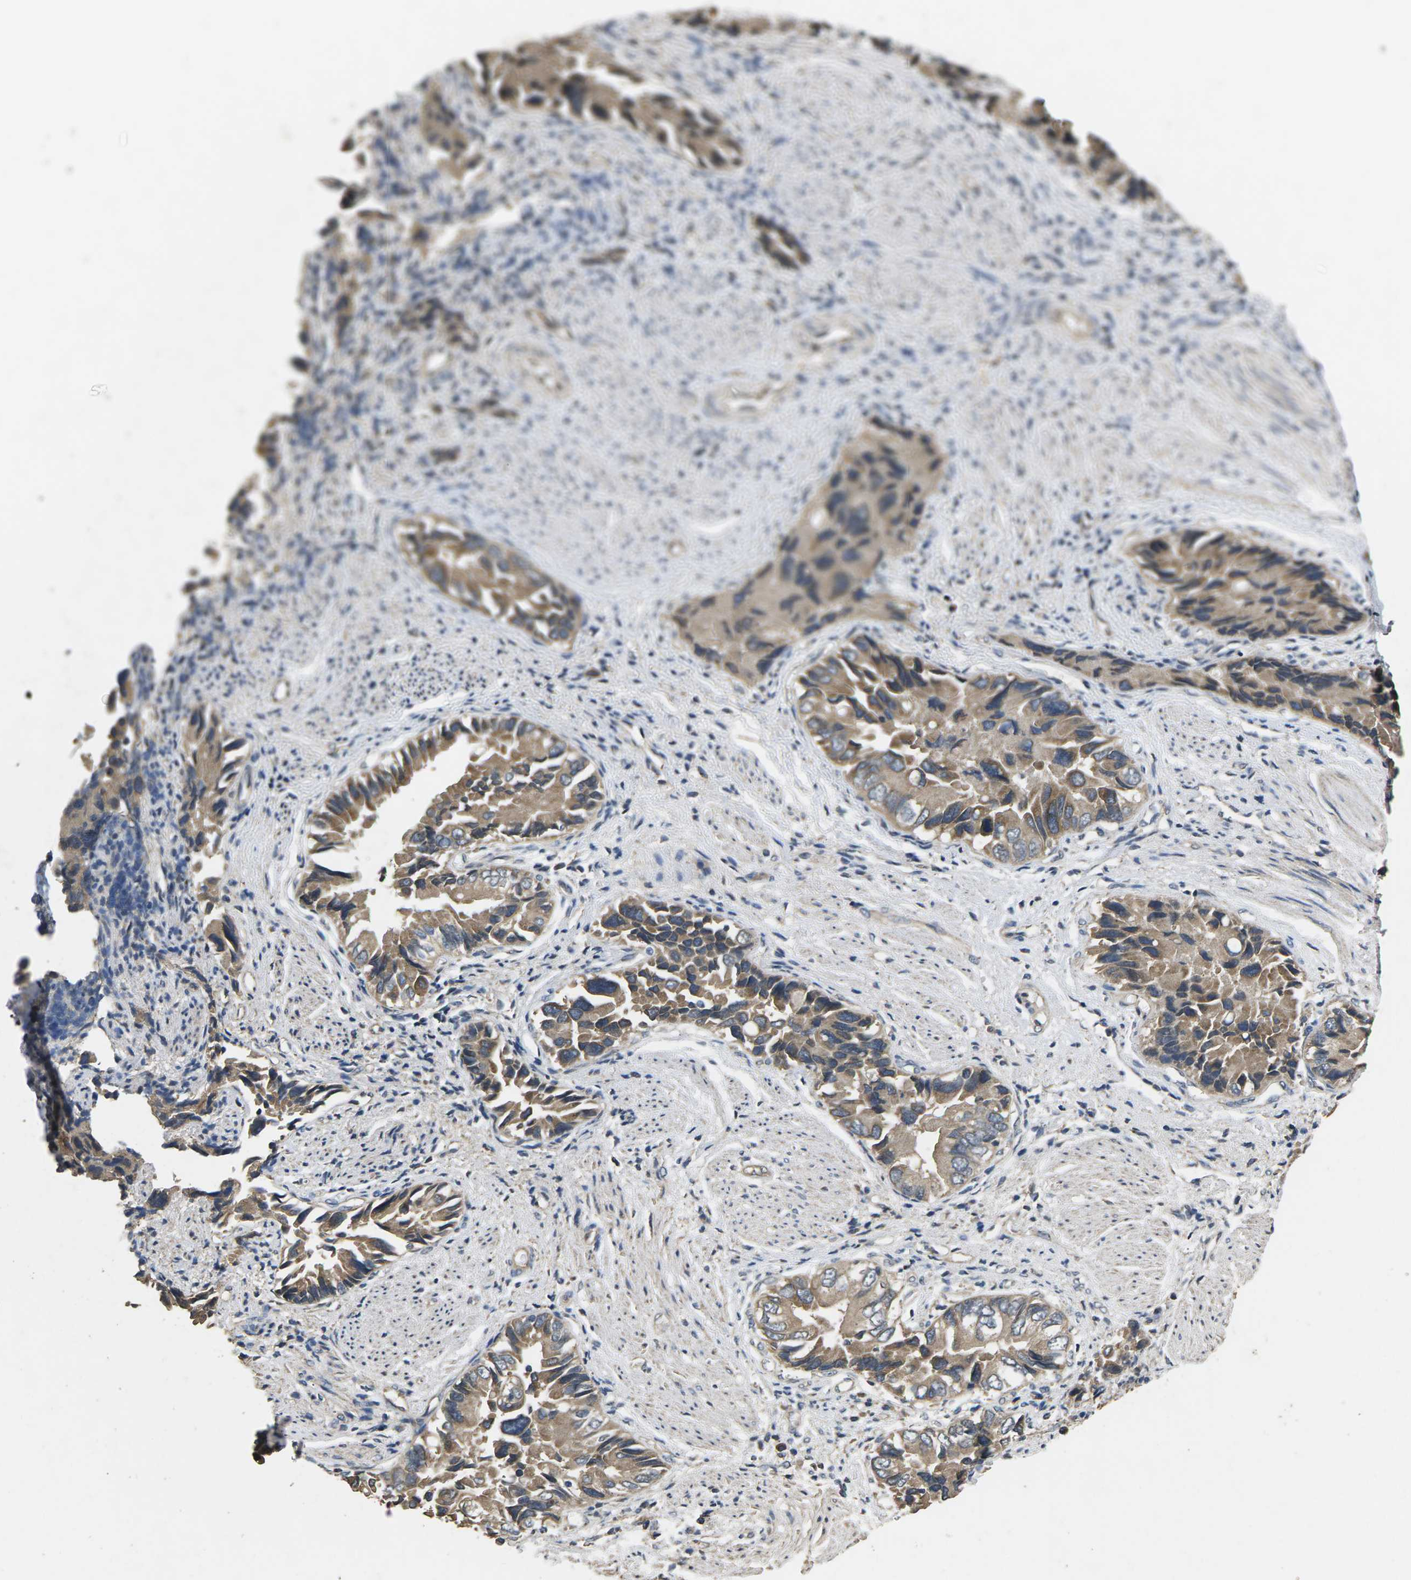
{"staining": {"intensity": "weak", "quantity": ">75%", "location": "cytoplasmic/membranous"}, "tissue": "liver cancer", "cell_type": "Tumor cells", "image_type": "cancer", "snomed": [{"axis": "morphology", "description": "Cholangiocarcinoma"}, {"axis": "topography", "description": "Liver"}], "caption": "Weak cytoplasmic/membranous expression is present in approximately >75% of tumor cells in liver cancer.", "gene": "B4GAT1", "patient": {"sex": "female", "age": 79}}